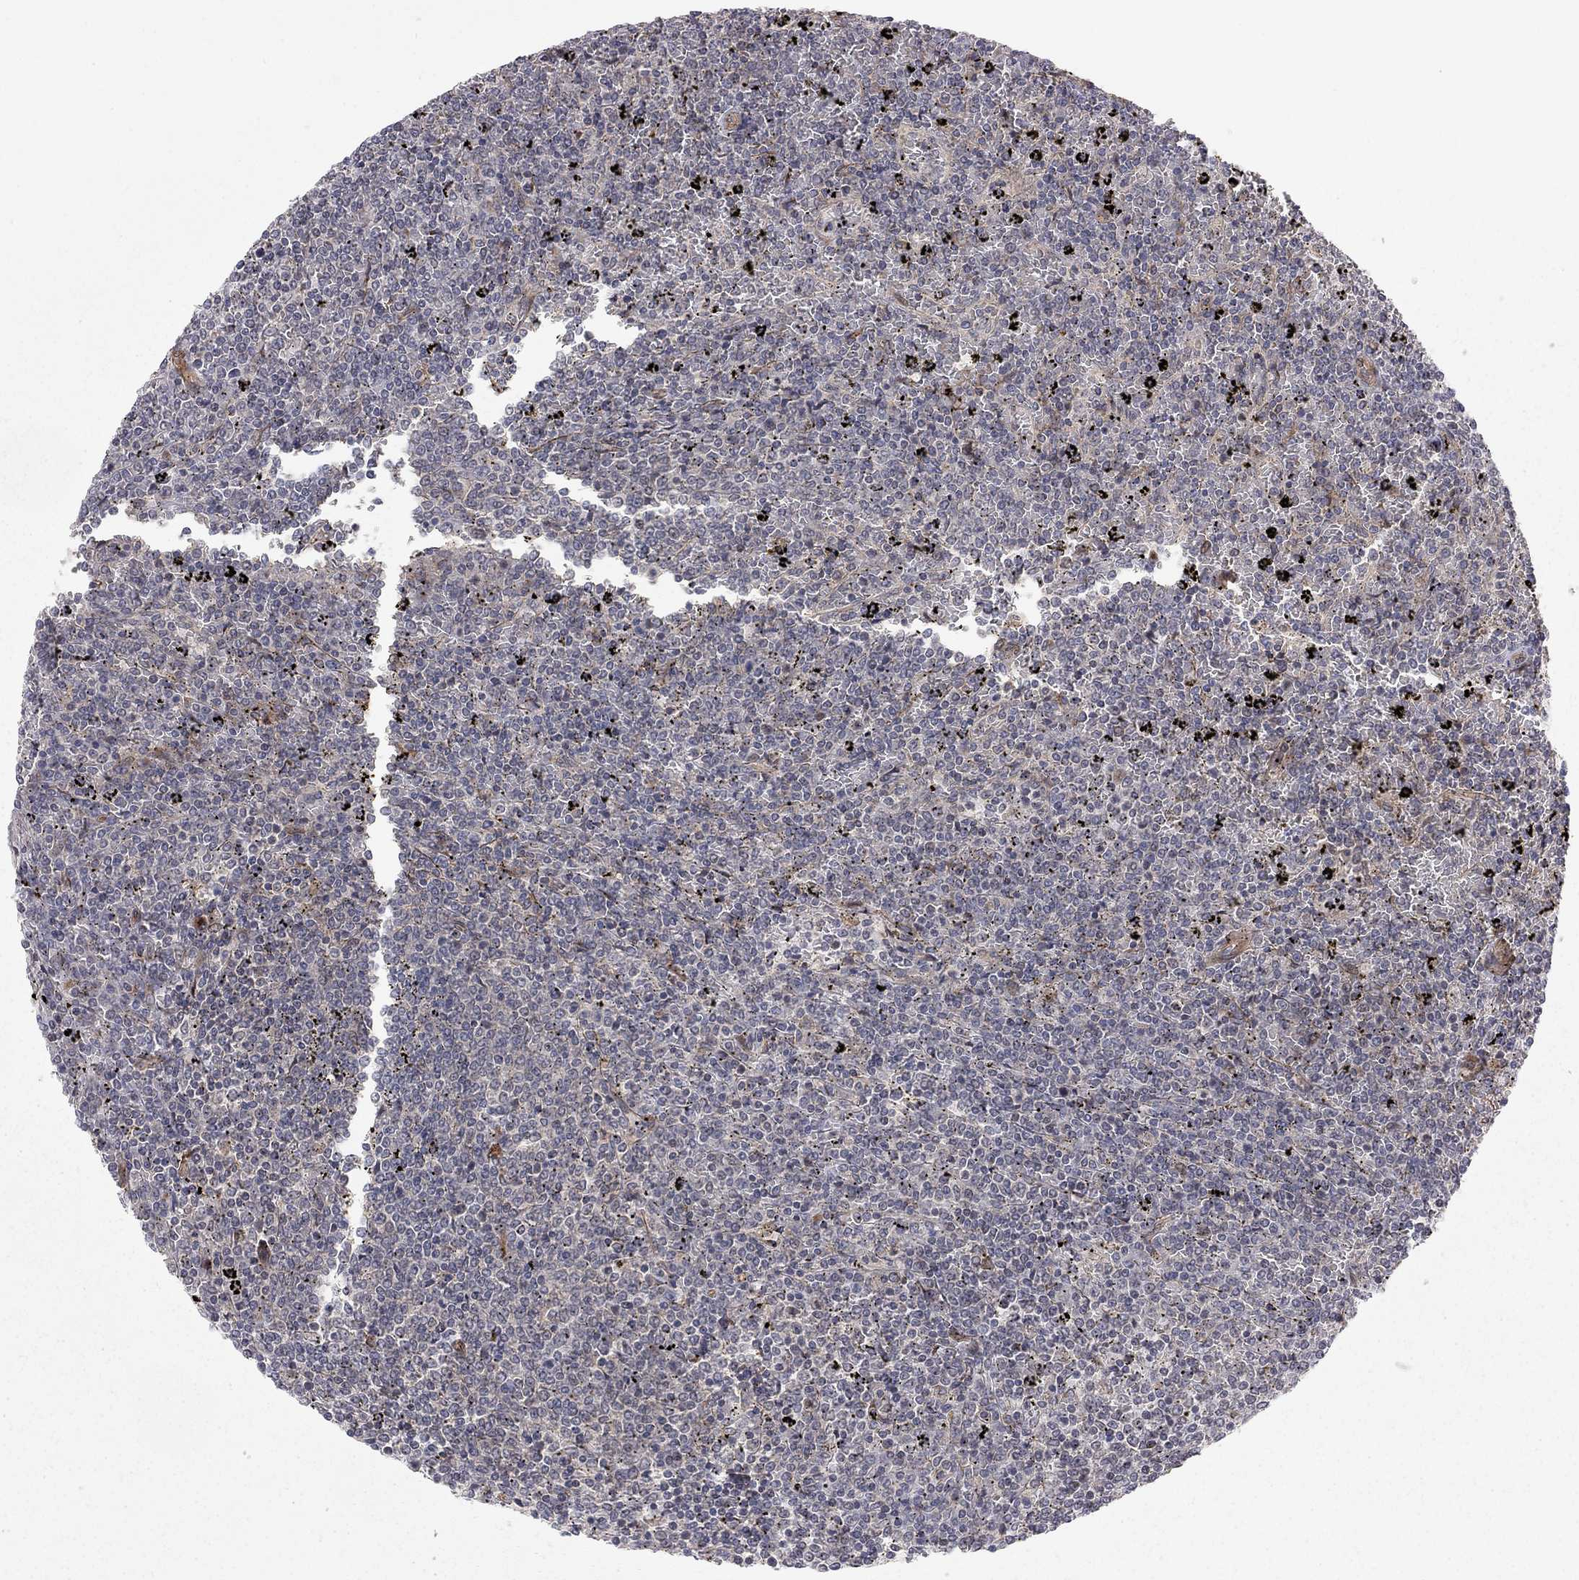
{"staining": {"intensity": "negative", "quantity": "none", "location": "none"}, "tissue": "lymphoma", "cell_type": "Tumor cells", "image_type": "cancer", "snomed": [{"axis": "morphology", "description": "Malignant lymphoma, non-Hodgkin's type, Low grade"}, {"axis": "topography", "description": "Spleen"}], "caption": "A high-resolution image shows immunohistochemistry staining of lymphoma, which reveals no significant staining in tumor cells.", "gene": "EXOC3L2", "patient": {"sex": "female", "age": 77}}